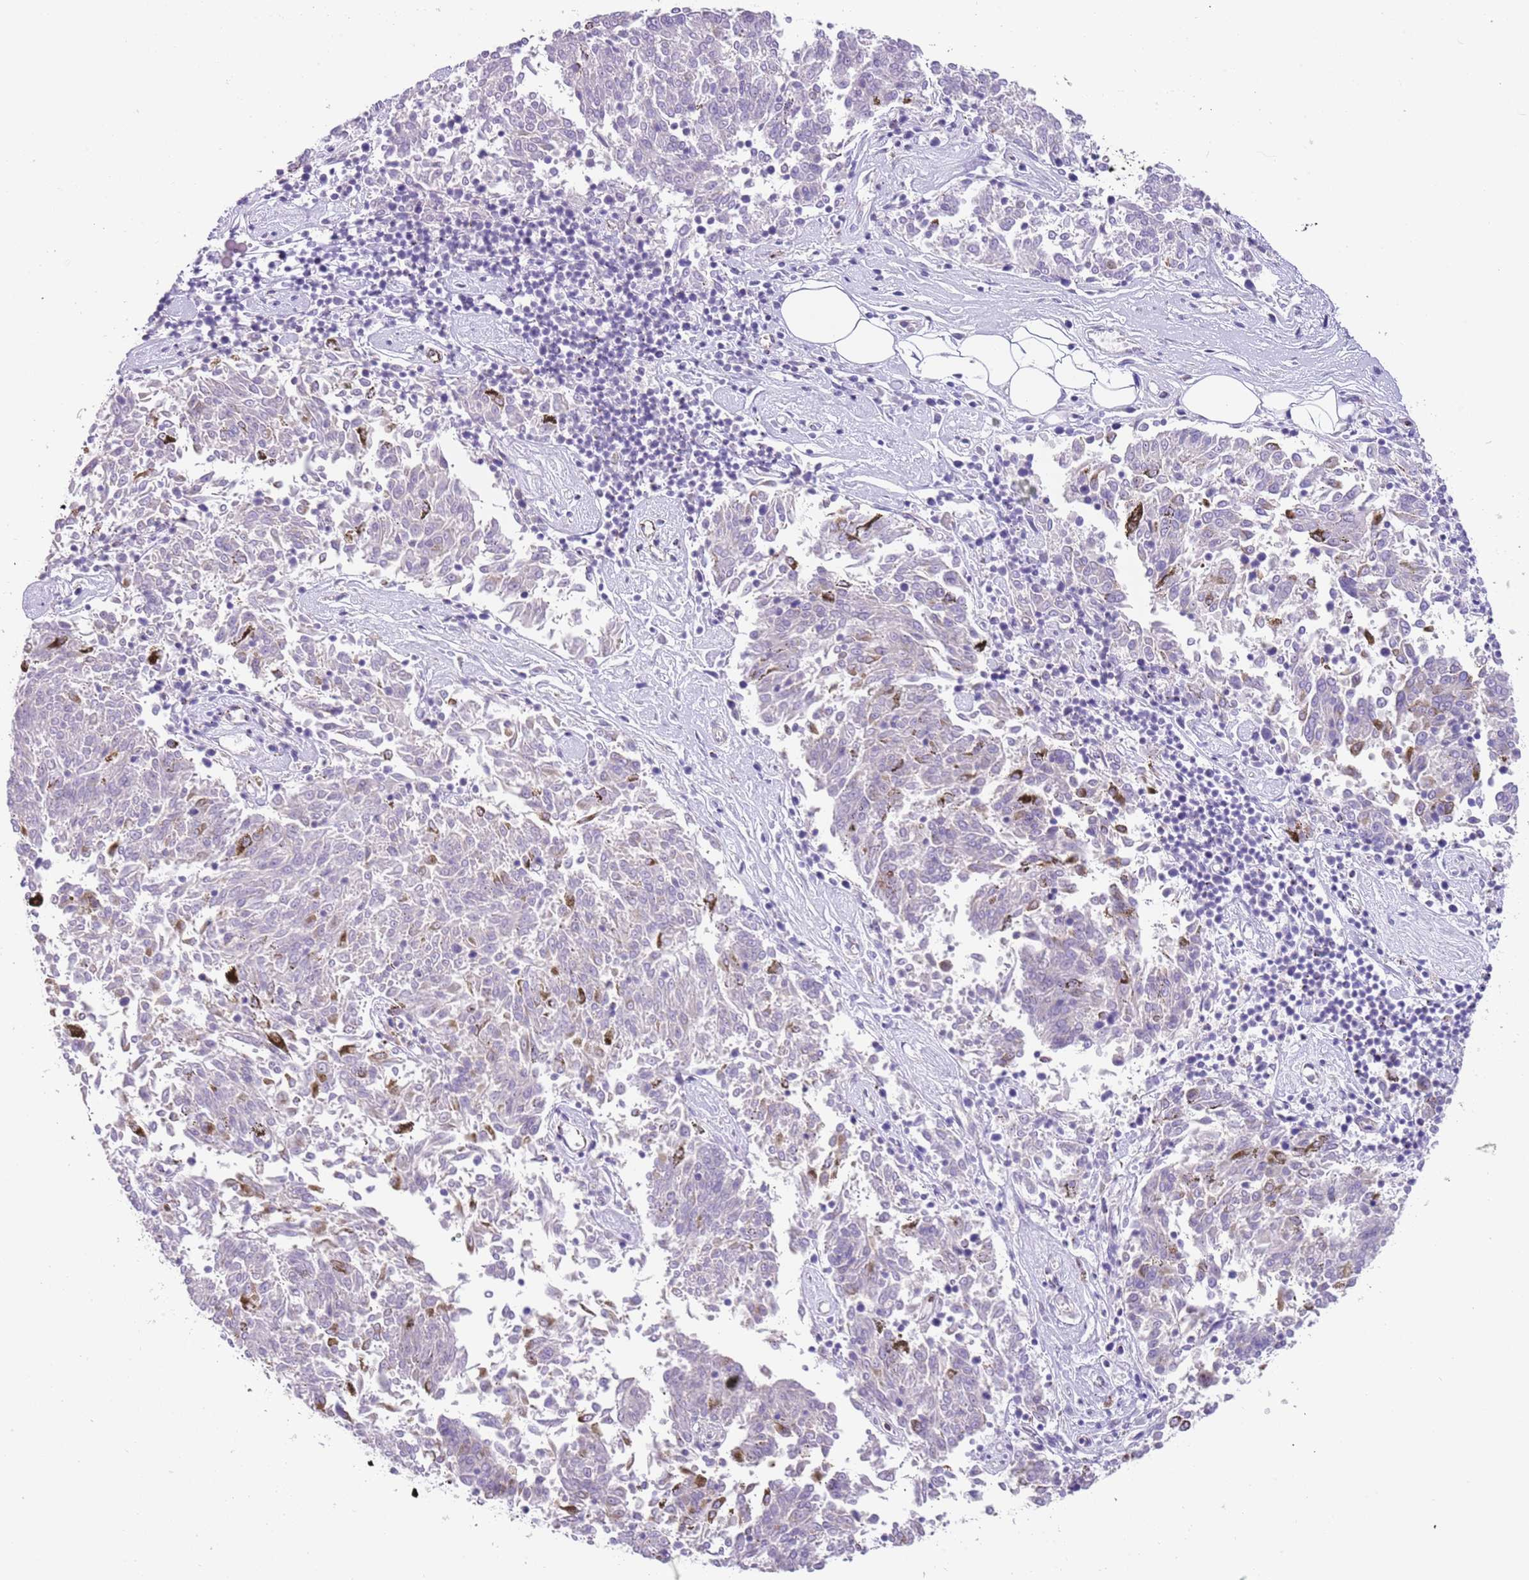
{"staining": {"intensity": "negative", "quantity": "none", "location": "none"}, "tissue": "melanoma", "cell_type": "Tumor cells", "image_type": "cancer", "snomed": [{"axis": "morphology", "description": "Malignant melanoma, NOS"}, {"axis": "topography", "description": "Skin"}], "caption": "IHC micrograph of neoplastic tissue: human melanoma stained with DAB demonstrates no significant protein expression in tumor cells.", "gene": "LRRN3", "patient": {"sex": "female", "age": 72}}